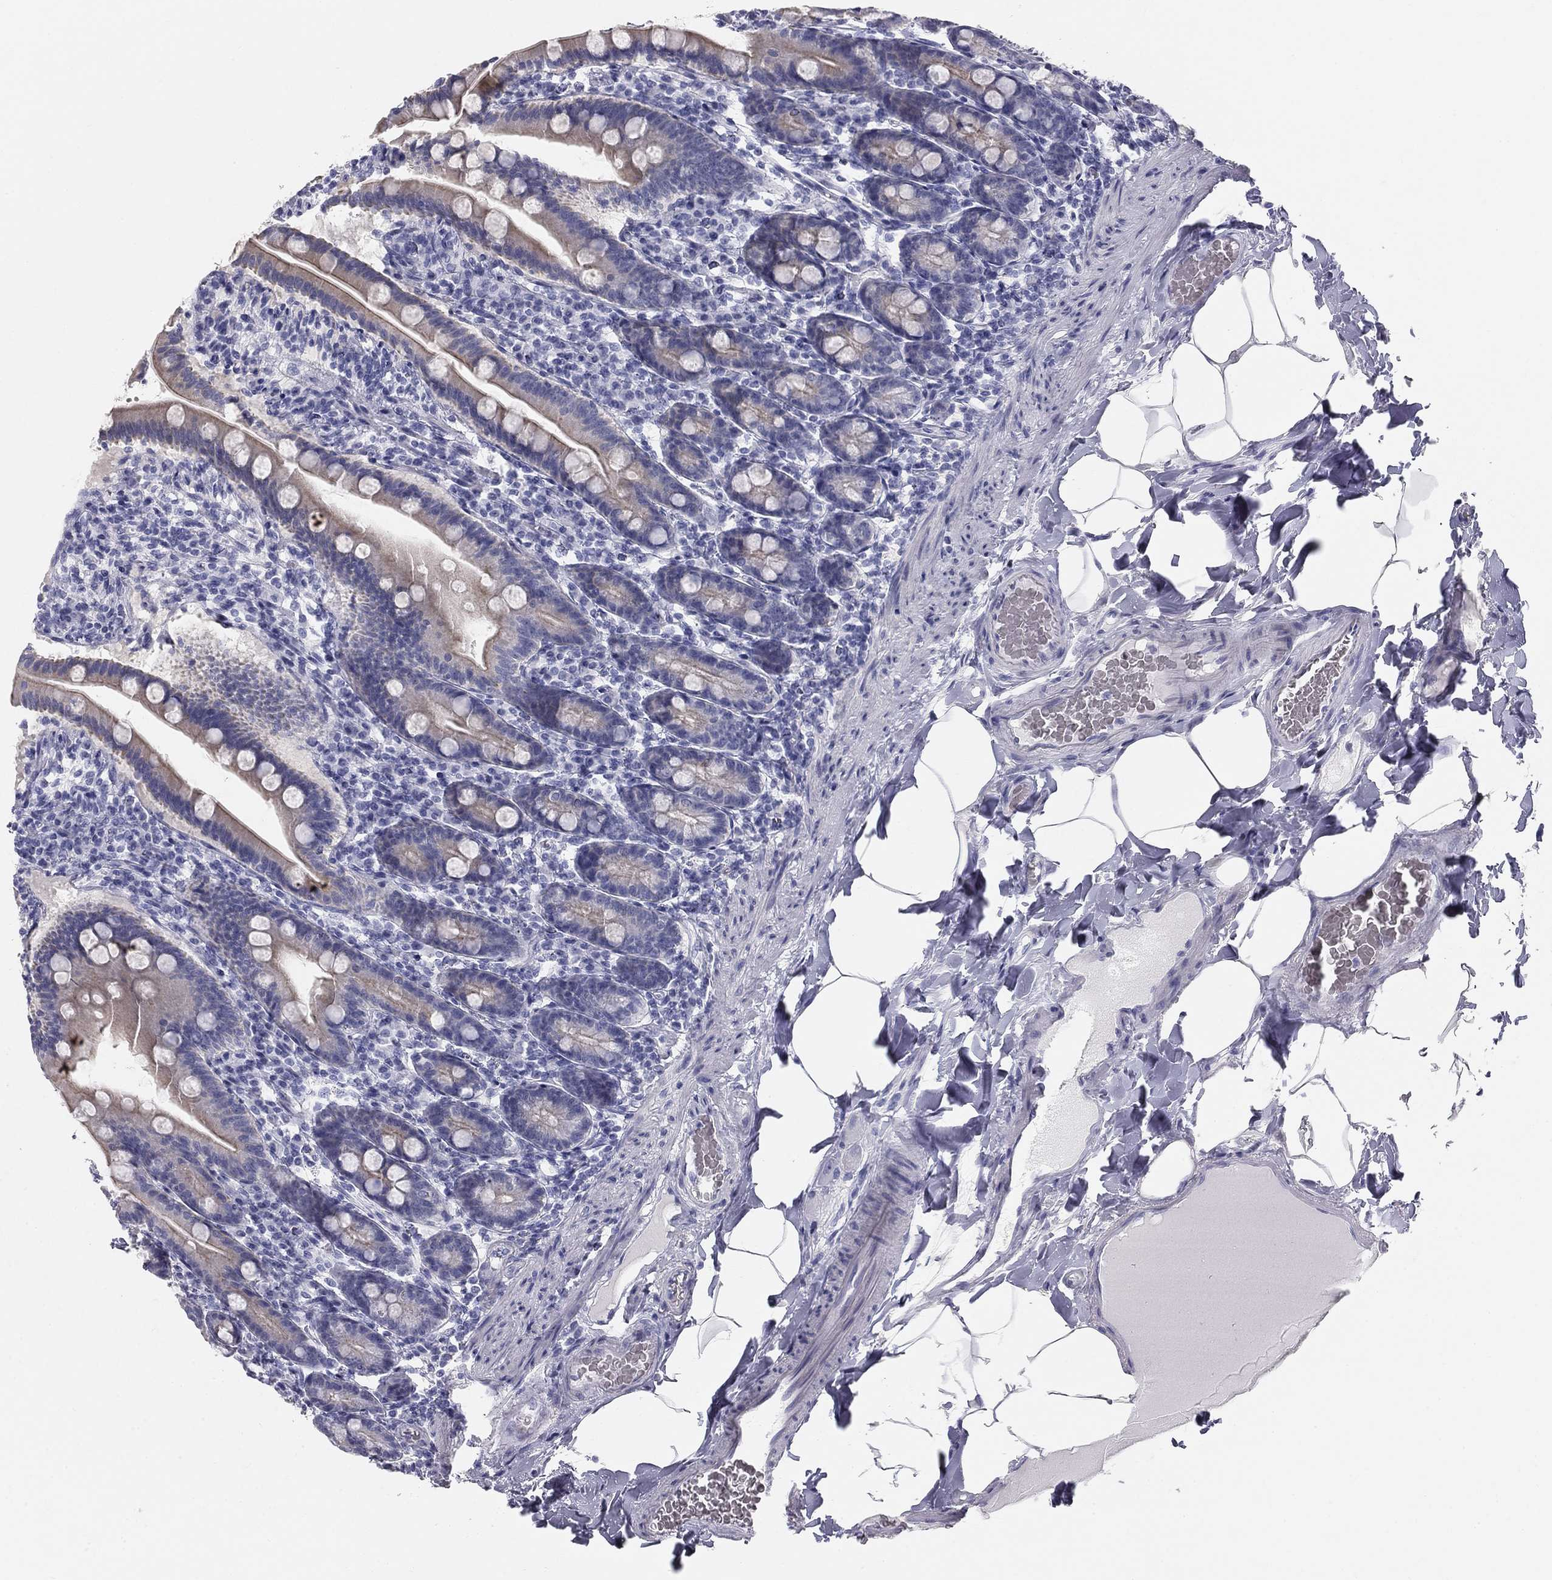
{"staining": {"intensity": "weak", "quantity": "<25%", "location": "cytoplasmic/membranous"}, "tissue": "small intestine", "cell_type": "Glandular cells", "image_type": "normal", "snomed": [{"axis": "morphology", "description": "Normal tissue, NOS"}, {"axis": "topography", "description": "Small intestine"}], "caption": "Immunohistochemistry (IHC) image of benign human small intestine stained for a protein (brown), which exhibits no positivity in glandular cells. (Immunohistochemistry (IHC), brightfield microscopy, high magnification).", "gene": "SULT2B1", "patient": {"sex": "male", "age": 66}}